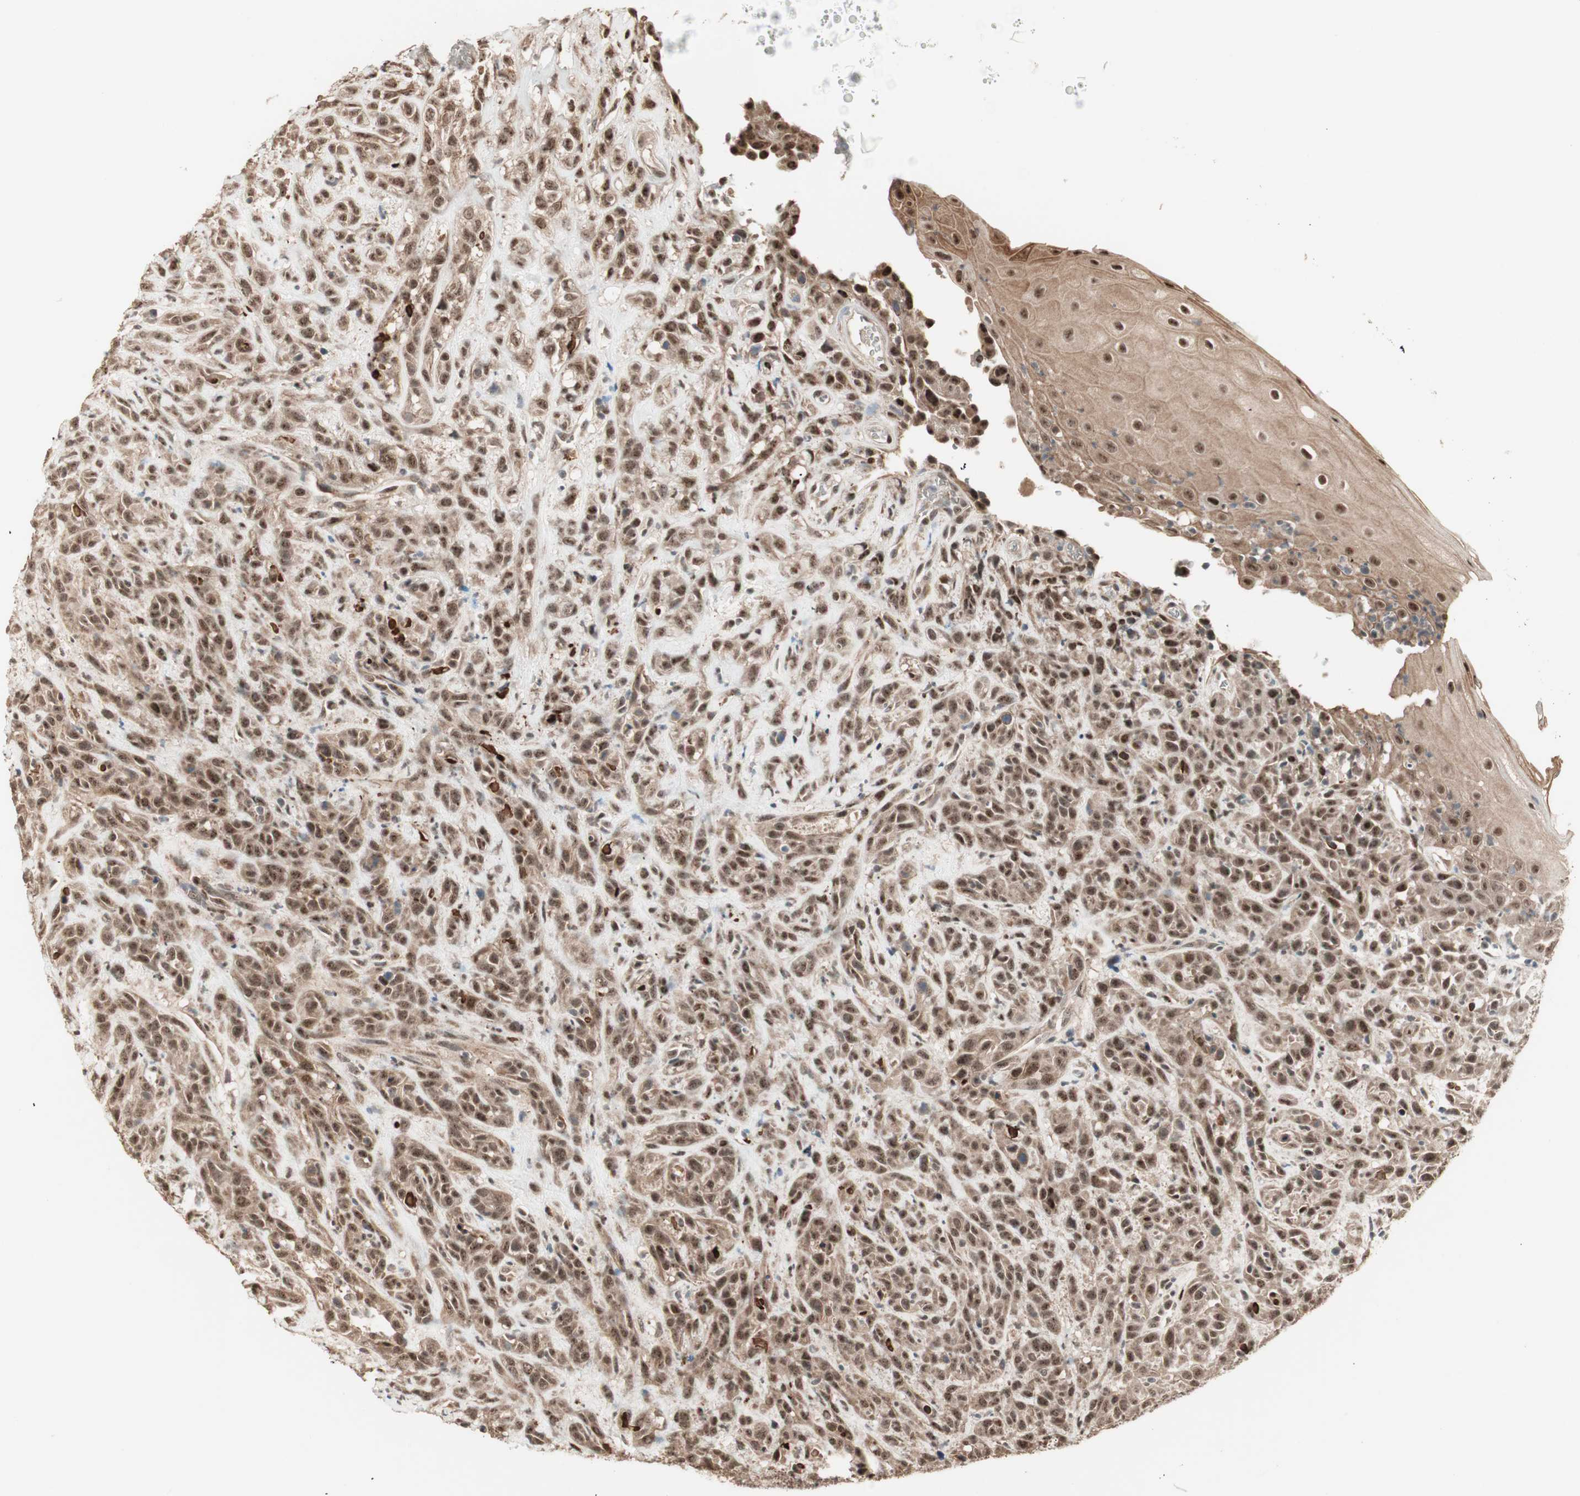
{"staining": {"intensity": "strong", "quantity": ">75%", "location": "cytoplasmic/membranous,nuclear"}, "tissue": "head and neck cancer", "cell_type": "Tumor cells", "image_type": "cancer", "snomed": [{"axis": "morphology", "description": "Normal tissue, NOS"}, {"axis": "morphology", "description": "Squamous cell carcinoma, NOS"}, {"axis": "topography", "description": "Cartilage tissue"}, {"axis": "topography", "description": "Head-Neck"}], "caption": "Immunohistochemistry of squamous cell carcinoma (head and neck) reveals high levels of strong cytoplasmic/membranous and nuclear staining in approximately >75% of tumor cells.", "gene": "ZSCAN31", "patient": {"sex": "male", "age": 62}}